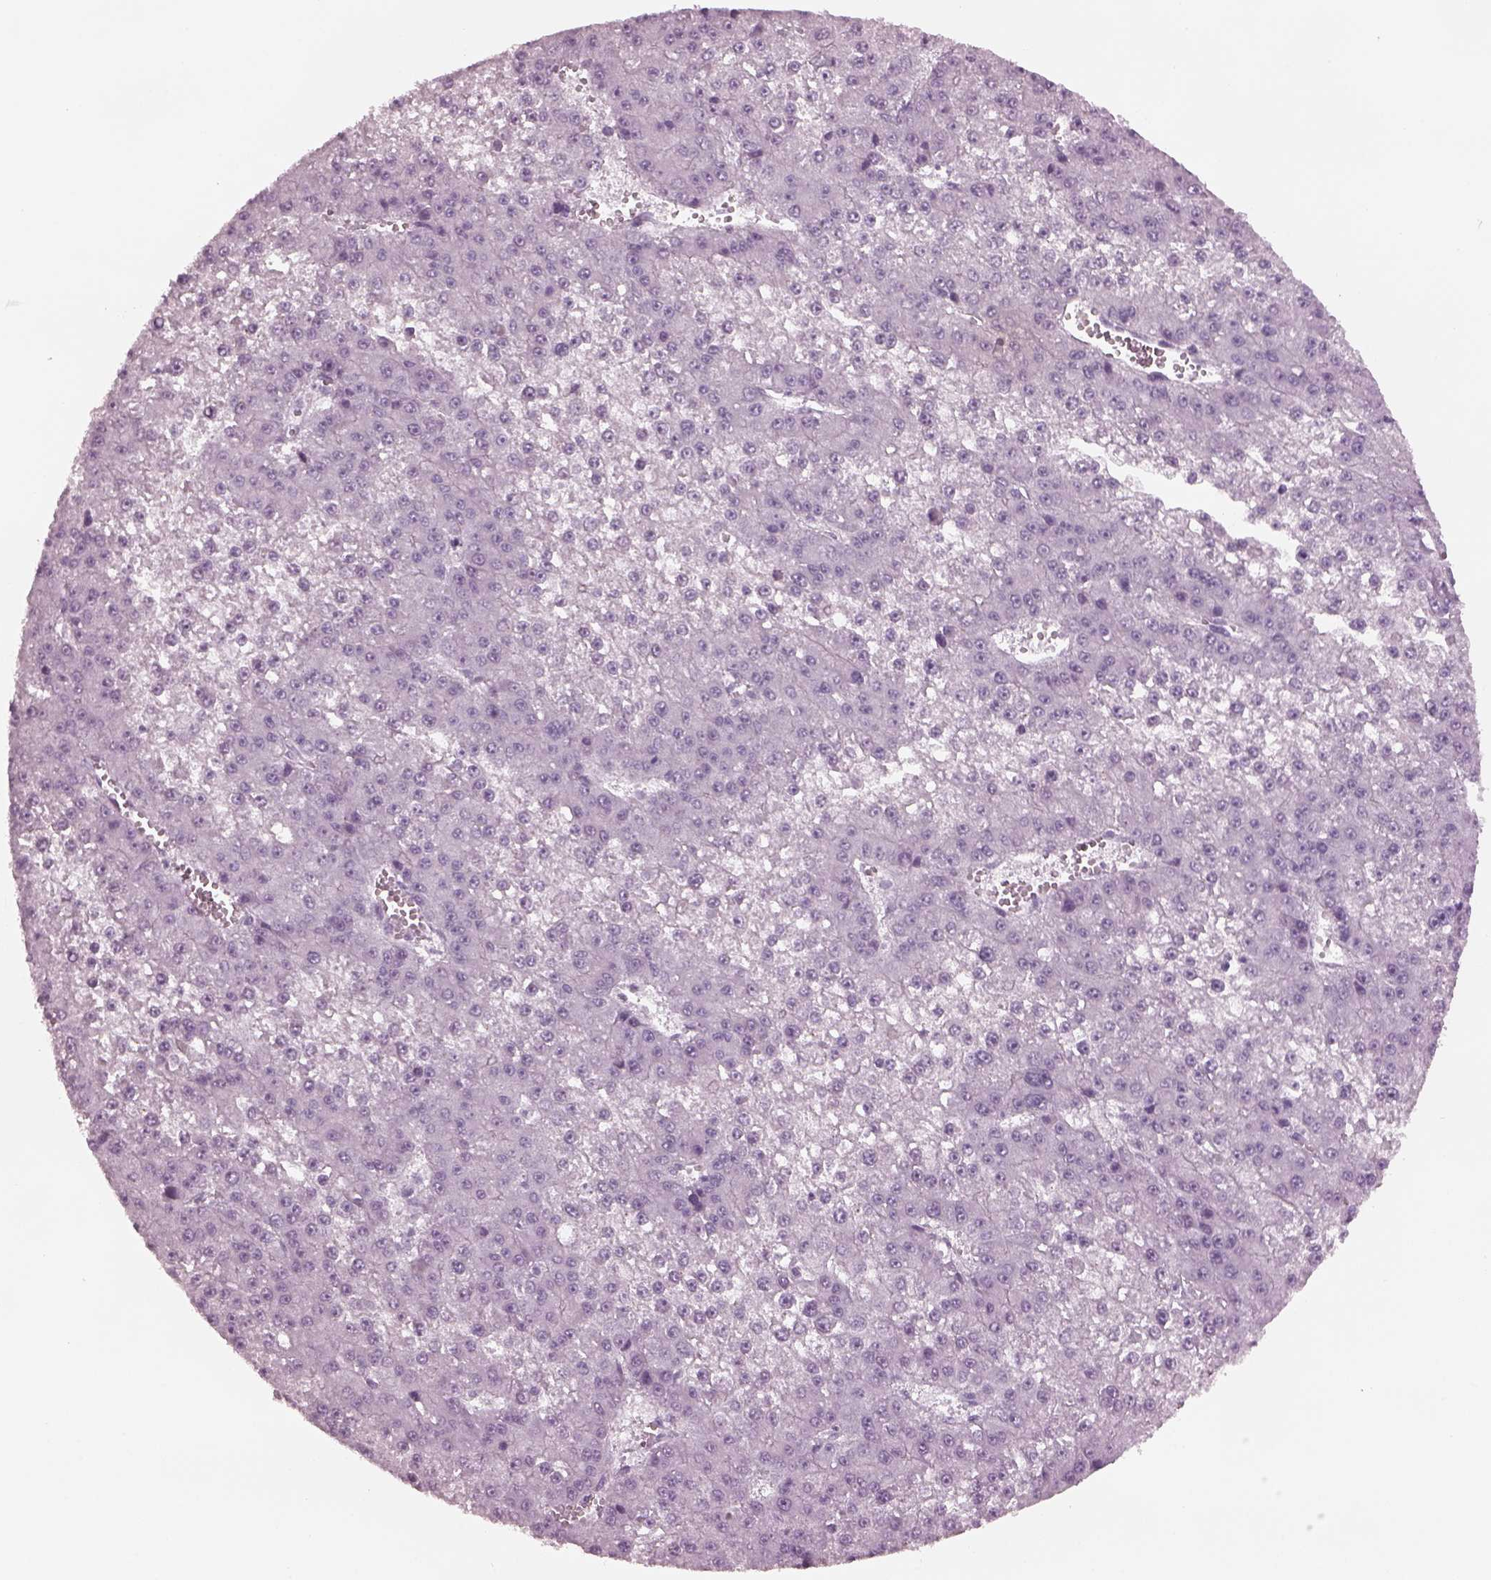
{"staining": {"intensity": "negative", "quantity": "none", "location": "none"}, "tissue": "liver cancer", "cell_type": "Tumor cells", "image_type": "cancer", "snomed": [{"axis": "morphology", "description": "Carcinoma, Hepatocellular, NOS"}, {"axis": "topography", "description": "Liver"}], "caption": "An IHC histopathology image of liver hepatocellular carcinoma is shown. There is no staining in tumor cells of liver hepatocellular carcinoma. The staining was performed using DAB to visualize the protein expression in brown, while the nuclei were stained in blue with hematoxylin (Magnification: 20x).", "gene": "PDC", "patient": {"sex": "female", "age": 73}}